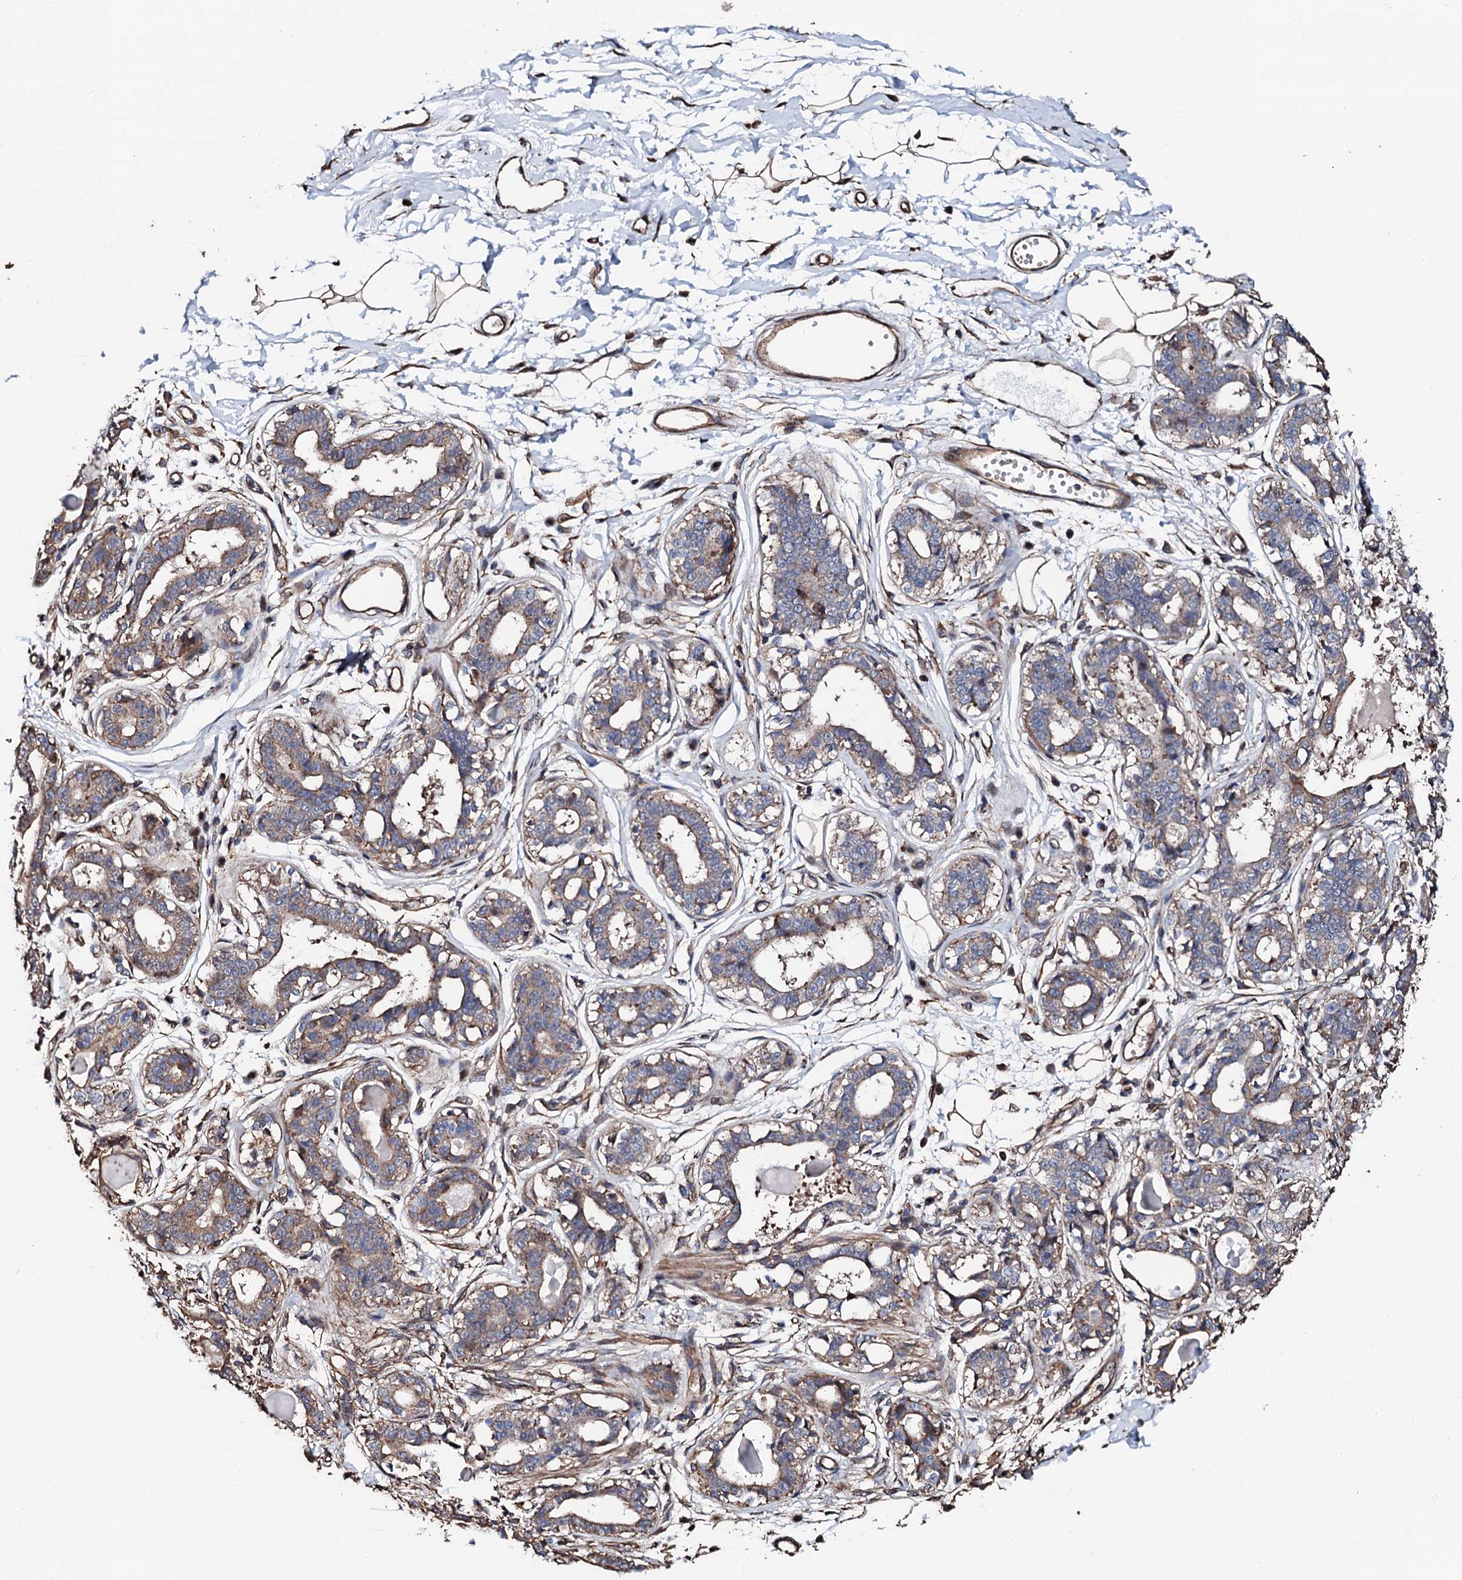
{"staining": {"intensity": "moderate", "quantity": ">75%", "location": "cytoplasmic/membranous"}, "tissue": "breast", "cell_type": "Adipocytes", "image_type": "normal", "snomed": [{"axis": "morphology", "description": "Normal tissue, NOS"}, {"axis": "topography", "description": "Breast"}], "caption": "This photomicrograph displays immunohistochemistry staining of unremarkable breast, with medium moderate cytoplasmic/membranous positivity in approximately >75% of adipocytes.", "gene": "CKAP5", "patient": {"sex": "female", "age": 45}}